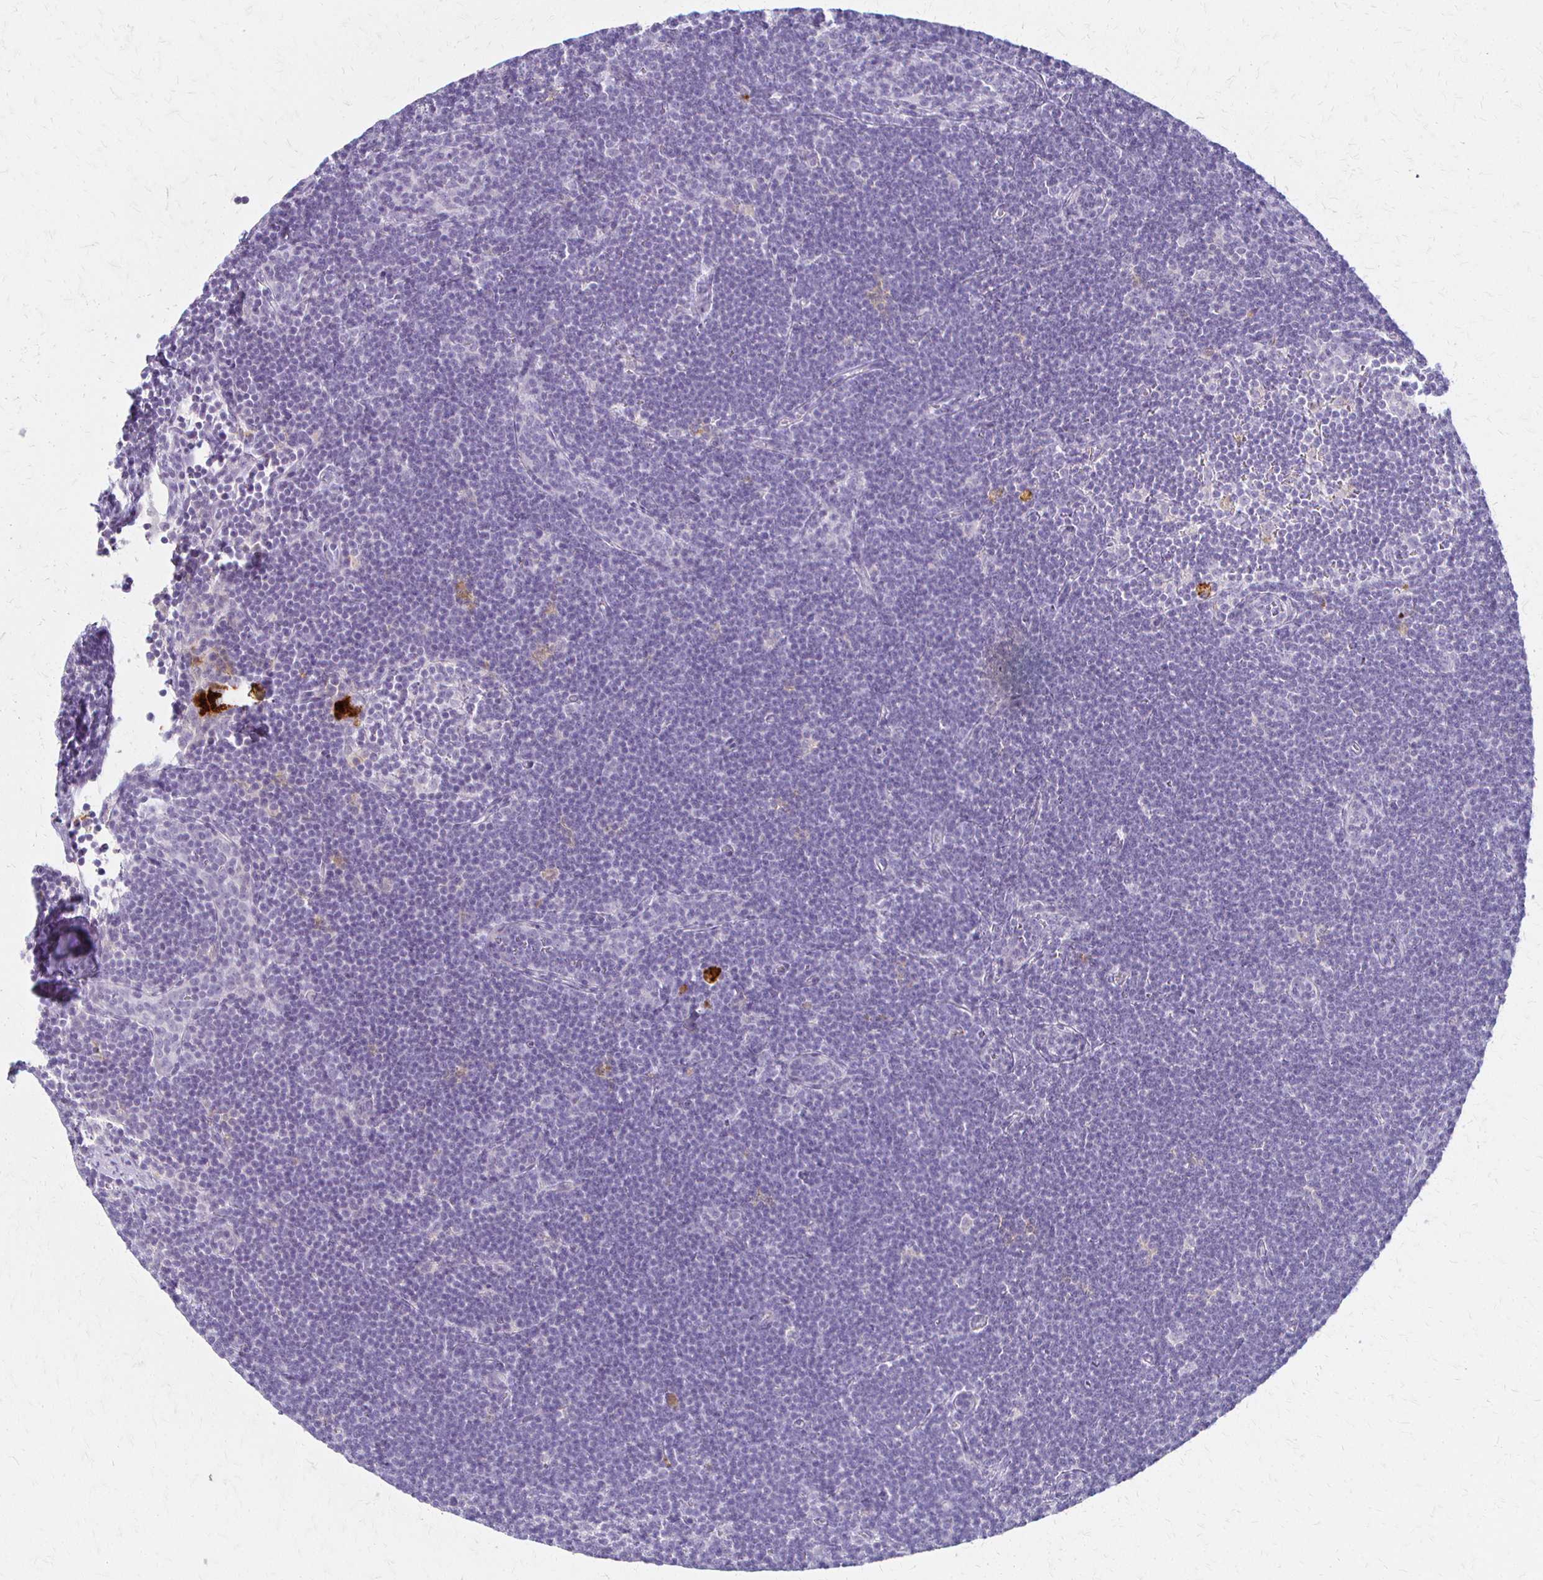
{"staining": {"intensity": "negative", "quantity": "none", "location": "none"}, "tissue": "lymphoma", "cell_type": "Tumor cells", "image_type": "cancer", "snomed": [{"axis": "morphology", "description": "Malignant lymphoma, non-Hodgkin's type, Low grade"}, {"axis": "topography", "description": "Lymph node"}], "caption": "An image of low-grade malignant lymphoma, non-Hodgkin's type stained for a protein reveals no brown staining in tumor cells.", "gene": "ACP5", "patient": {"sex": "female", "age": 73}}